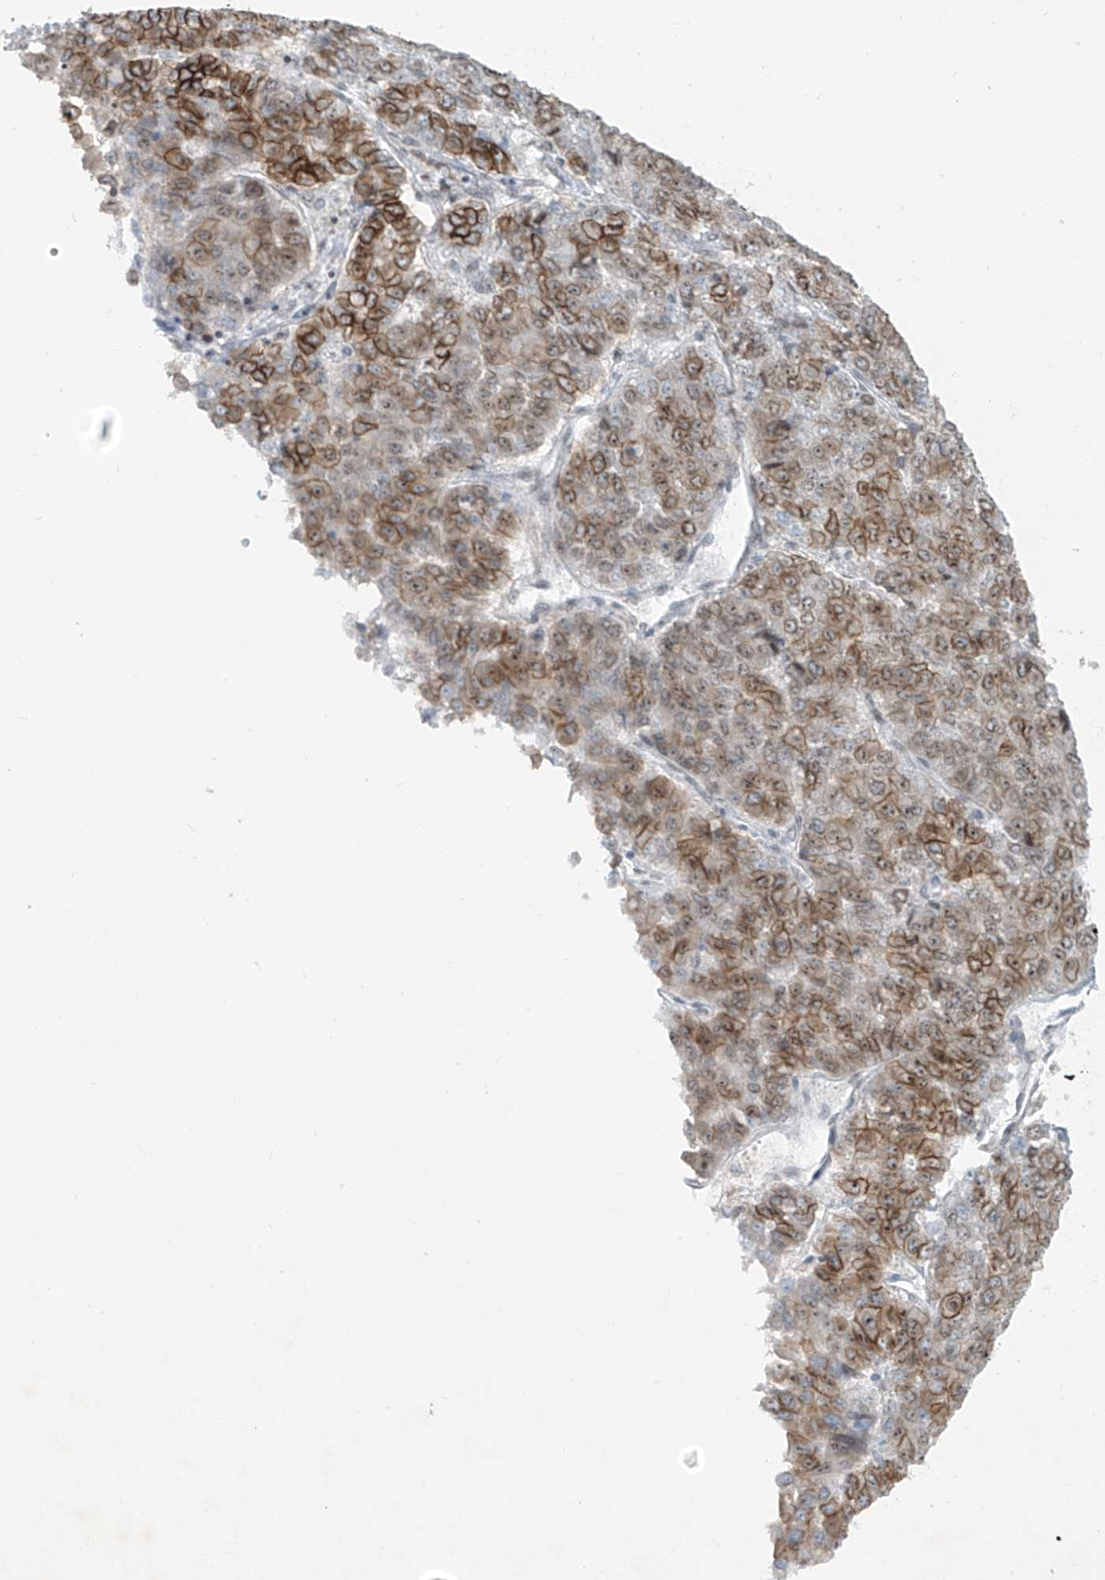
{"staining": {"intensity": "moderate", "quantity": "25%-75%", "location": "cytoplasmic/membranous,nuclear"}, "tissue": "pancreatic cancer", "cell_type": "Tumor cells", "image_type": "cancer", "snomed": [{"axis": "morphology", "description": "Adenocarcinoma, NOS"}, {"axis": "topography", "description": "Pancreas"}], "caption": "Immunohistochemical staining of human pancreatic adenocarcinoma displays medium levels of moderate cytoplasmic/membranous and nuclear positivity in about 25%-75% of tumor cells.", "gene": "SAMD15", "patient": {"sex": "male", "age": 50}}